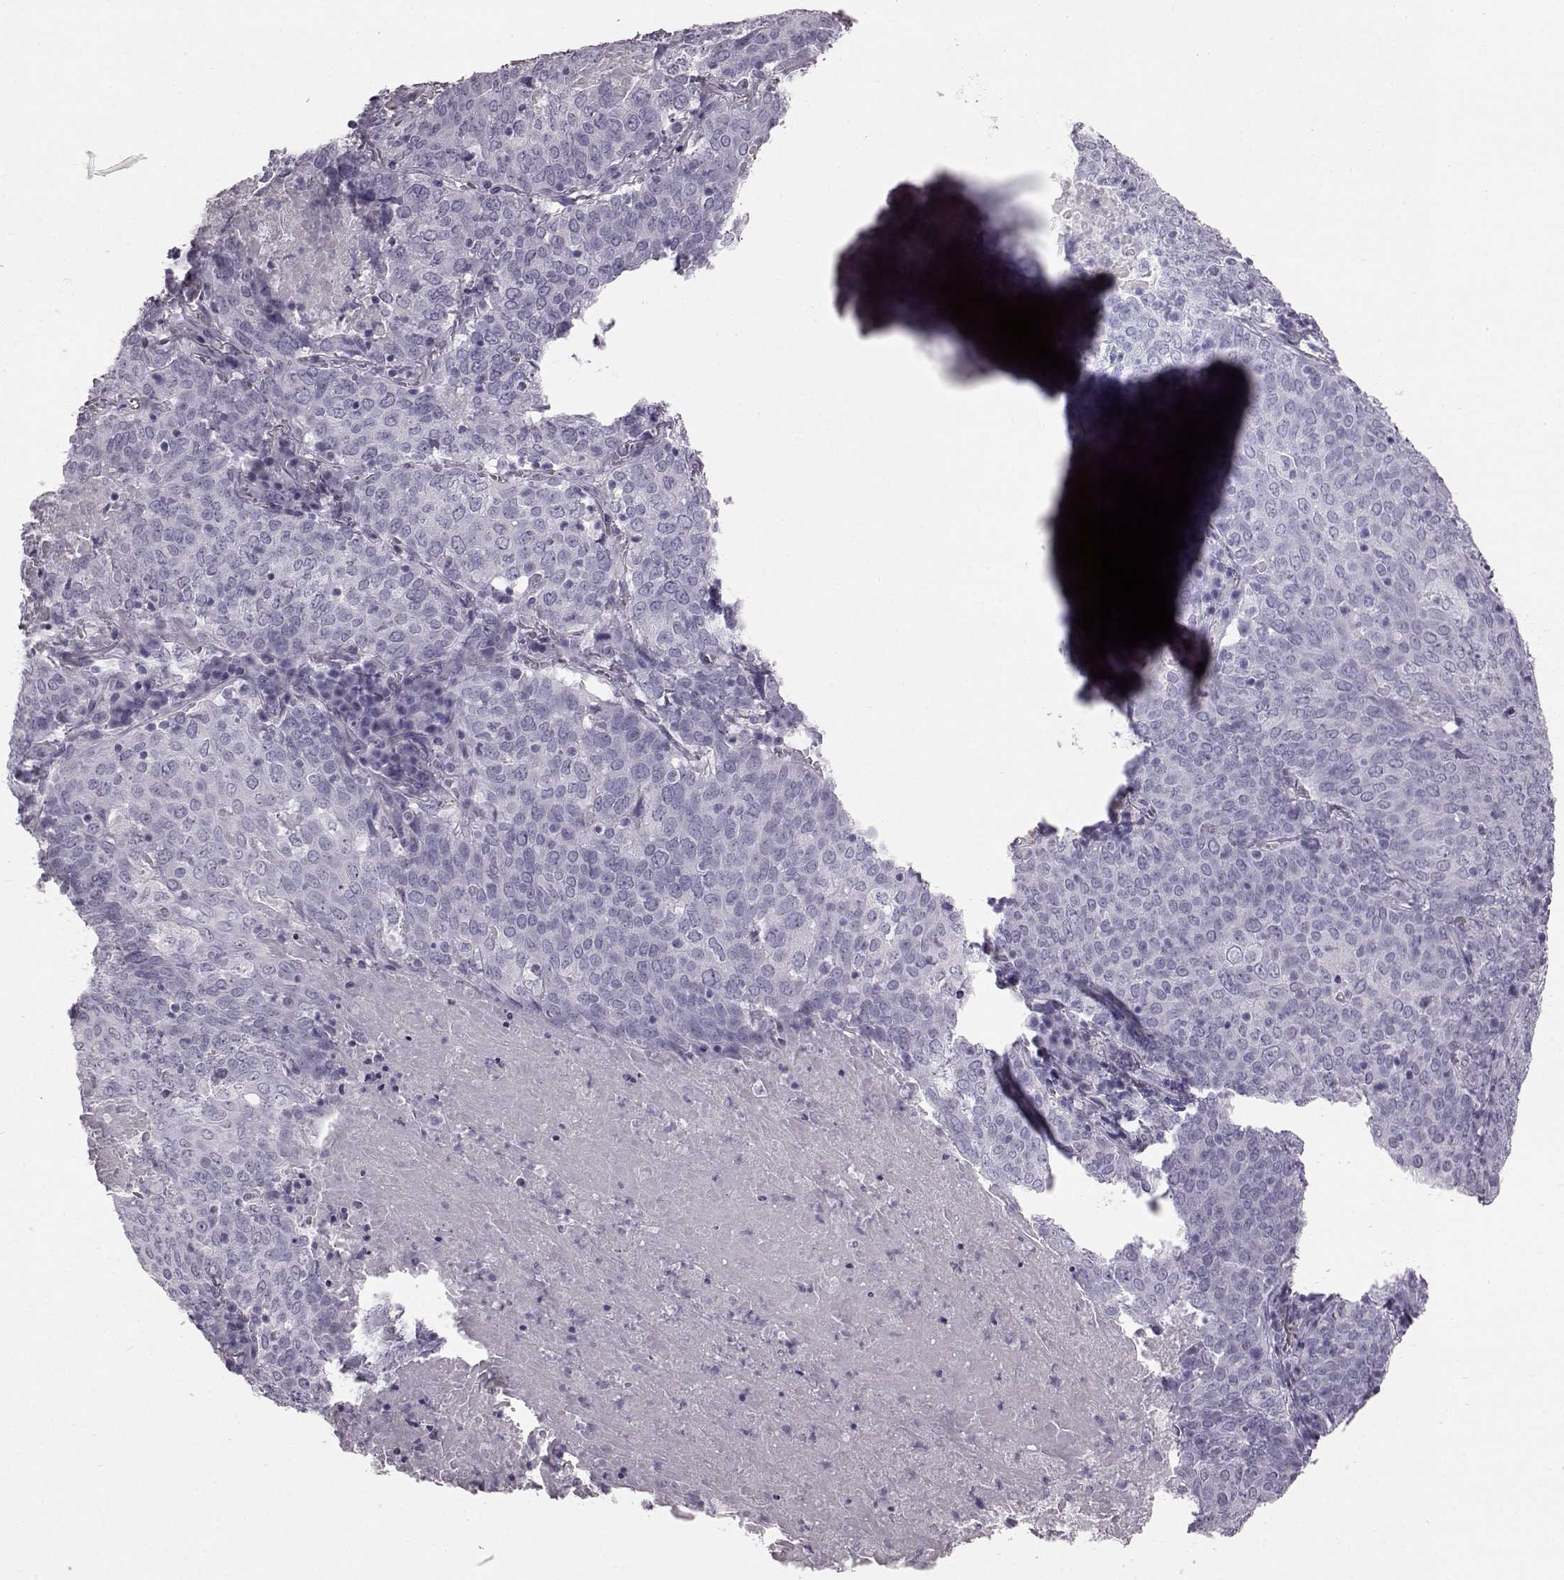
{"staining": {"intensity": "negative", "quantity": "none", "location": "none"}, "tissue": "lung cancer", "cell_type": "Tumor cells", "image_type": "cancer", "snomed": [{"axis": "morphology", "description": "Squamous cell carcinoma, NOS"}, {"axis": "topography", "description": "Lung"}], "caption": "High magnification brightfield microscopy of lung cancer stained with DAB (3,3'-diaminobenzidine) (brown) and counterstained with hematoxylin (blue): tumor cells show no significant staining.", "gene": "TCHHL1", "patient": {"sex": "male", "age": 82}}